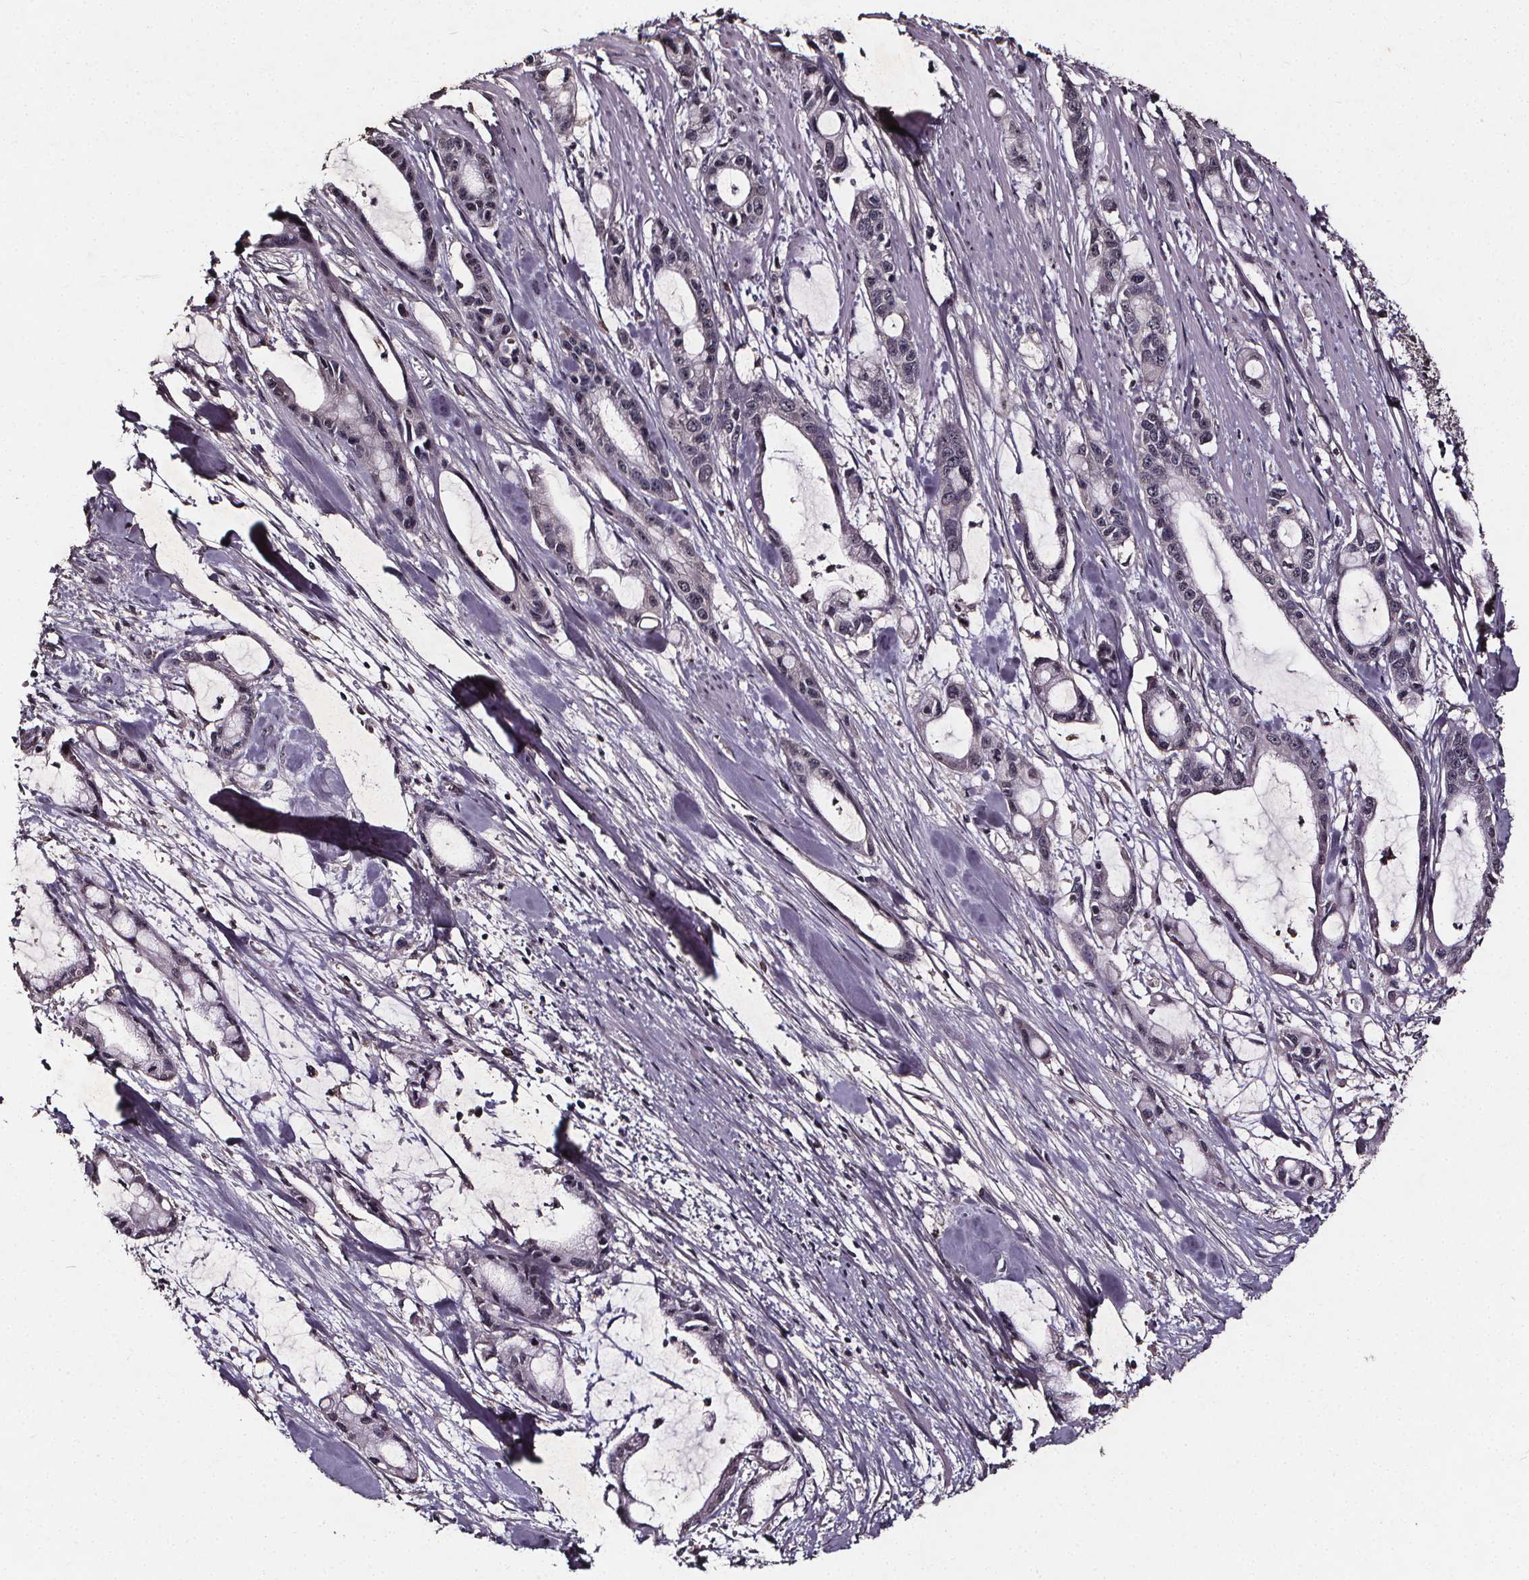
{"staining": {"intensity": "negative", "quantity": "none", "location": "none"}, "tissue": "pancreatic cancer", "cell_type": "Tumor cells", "image_type": "cancer", "snomed": [{"axis": "morphology", "description": "Adenocarcinoma, NOS"}, {"axis": "topography", "description": "Pancreas"}], "caption": "Pancreatic cancer was stained to show a protein in brown. There is no significant staining in tumor cells.", "gene": "SPAG8", "patient": {"sex": "male", "age": 48}}